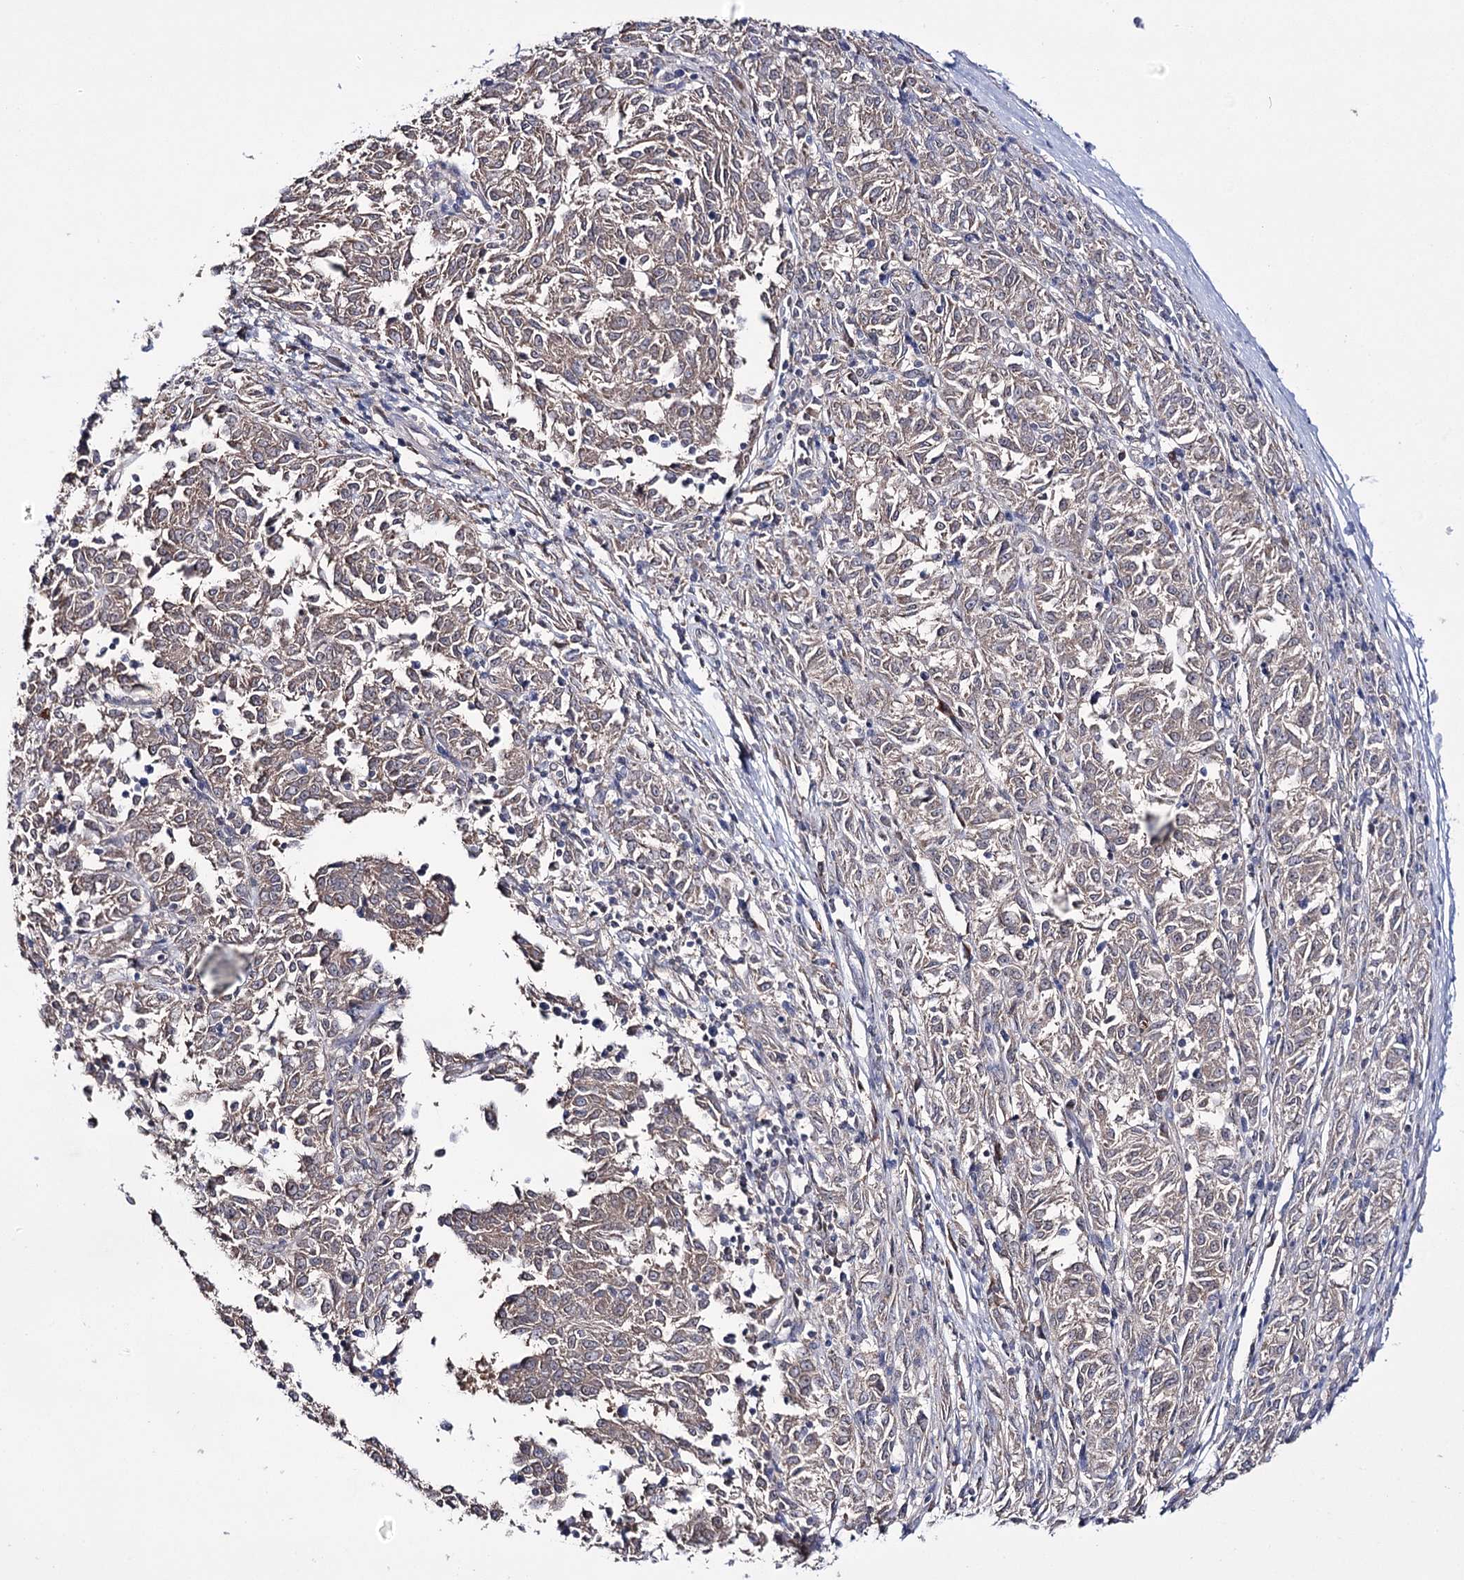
{"staining": {"intensity": "weak", "quantity": ">75%", "location": "cytoplasmic/membranous"}, "tissue": "melanoma", "cell_type": "Tumor cells", "image_type": "cancer", "snomed": [{"axis": "morphology", "description": "Malignant melanoma, NOS"}, {"axis": "topography", "description": "Skin"}], "caption": "This is an image of IHC staining of malignant melanoma, which shows weak expression in the cytoplasmic/membranous of tumor cells.", "gene": "PTER", "patient": {"sex": "female", "age": 72}}